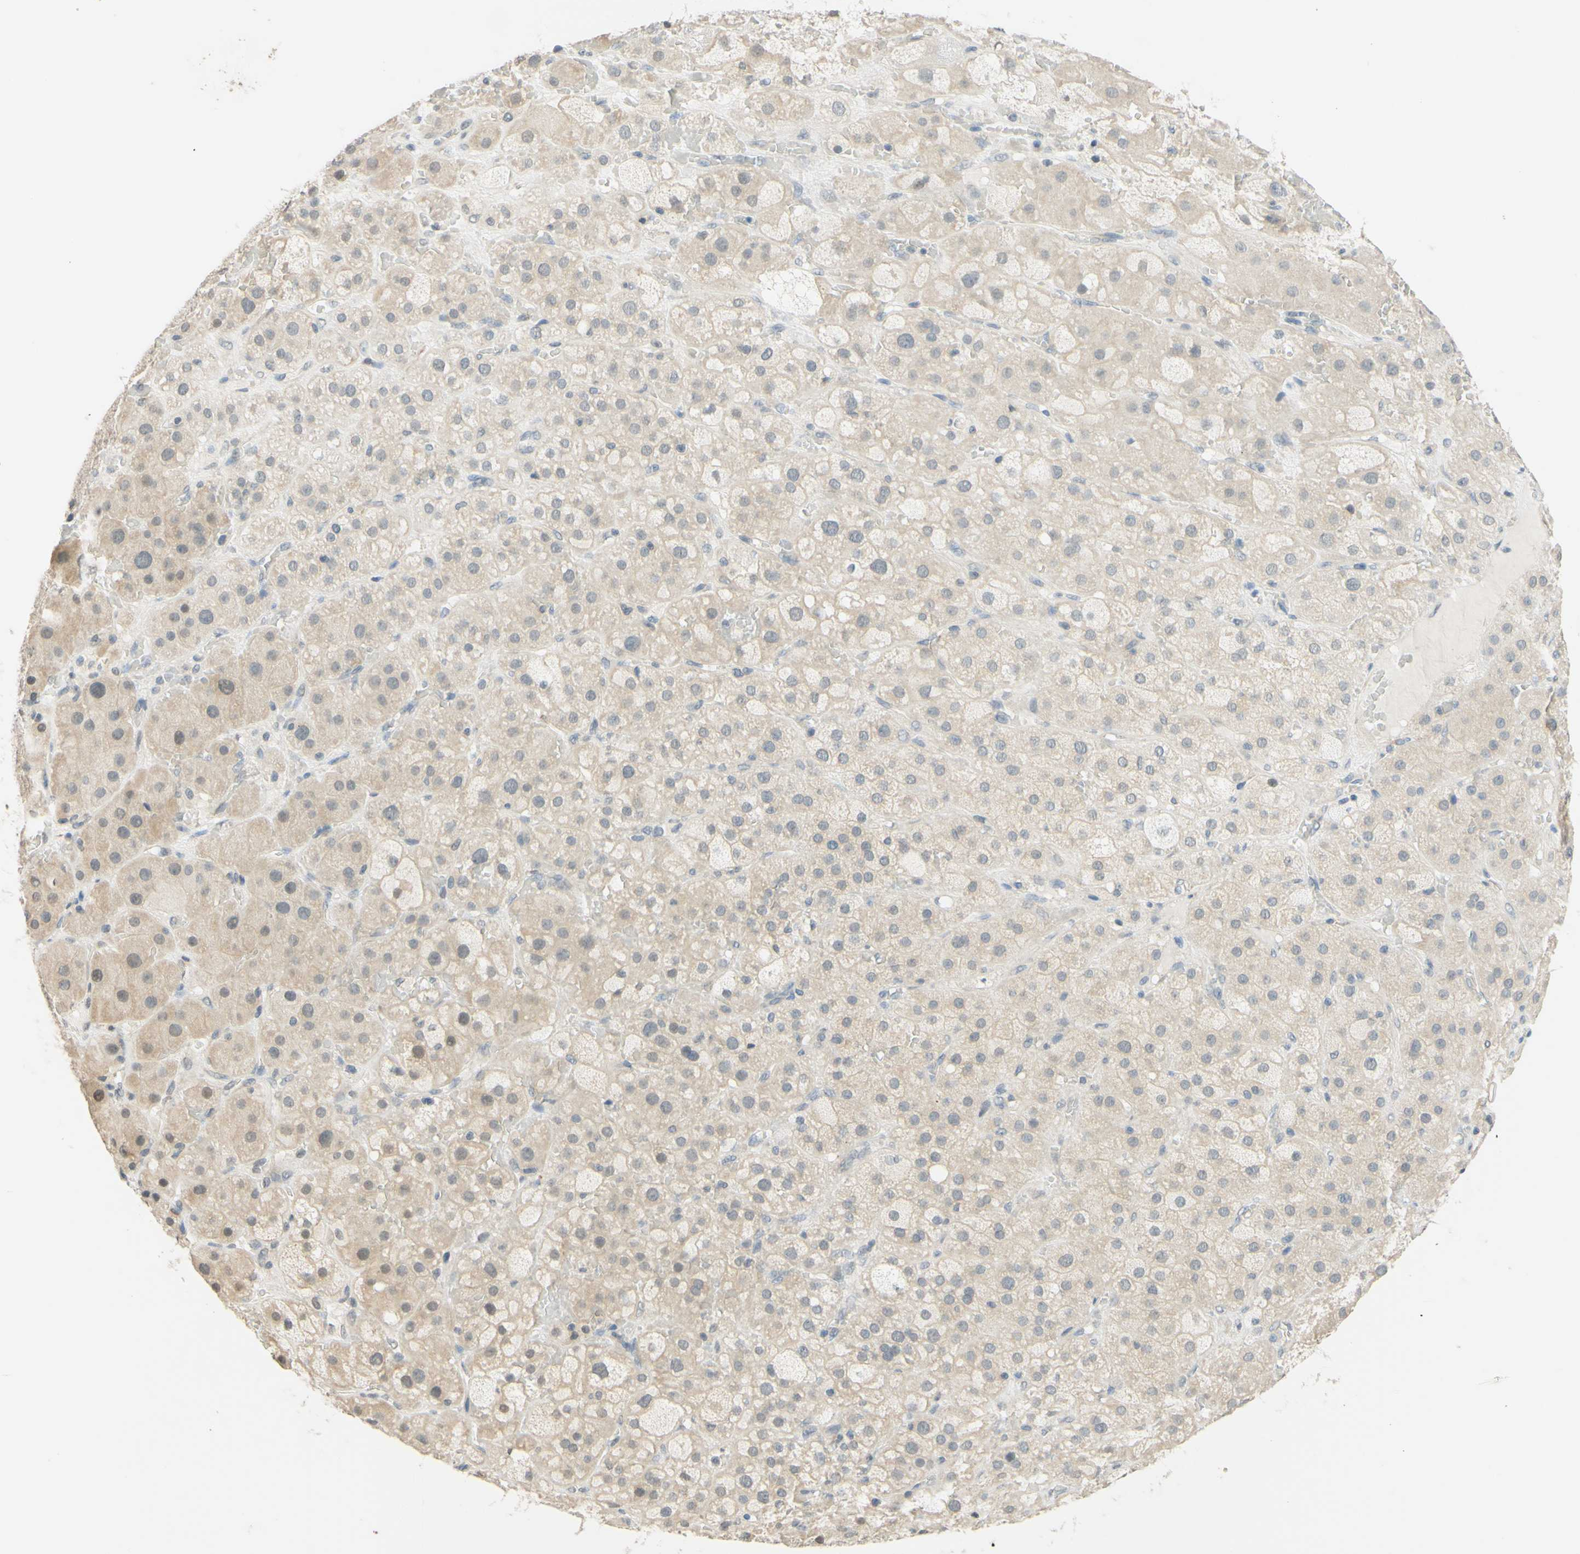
{"staining": {"intensity": "weak", "quantity": "25%-75%", "location": "cytoplasmic/membranous"}, "tissue": "adrenal gland", "cell_type": "Glandular cells", "image_type": "normal", "snomed": [{"axis": "morphology", "description": "Normal tissue, NOS"}, {"axis": "topography", "description": "Adrenal gland"}], "caption": "The photomicrograph exhibits staining of unremarkable adrenal gland, revealing weak cytoplasmic/membranous protein expression (brown color) within glandular cells.", "gene": "MAG", "patient": {"sex": "female", "age": 47}}